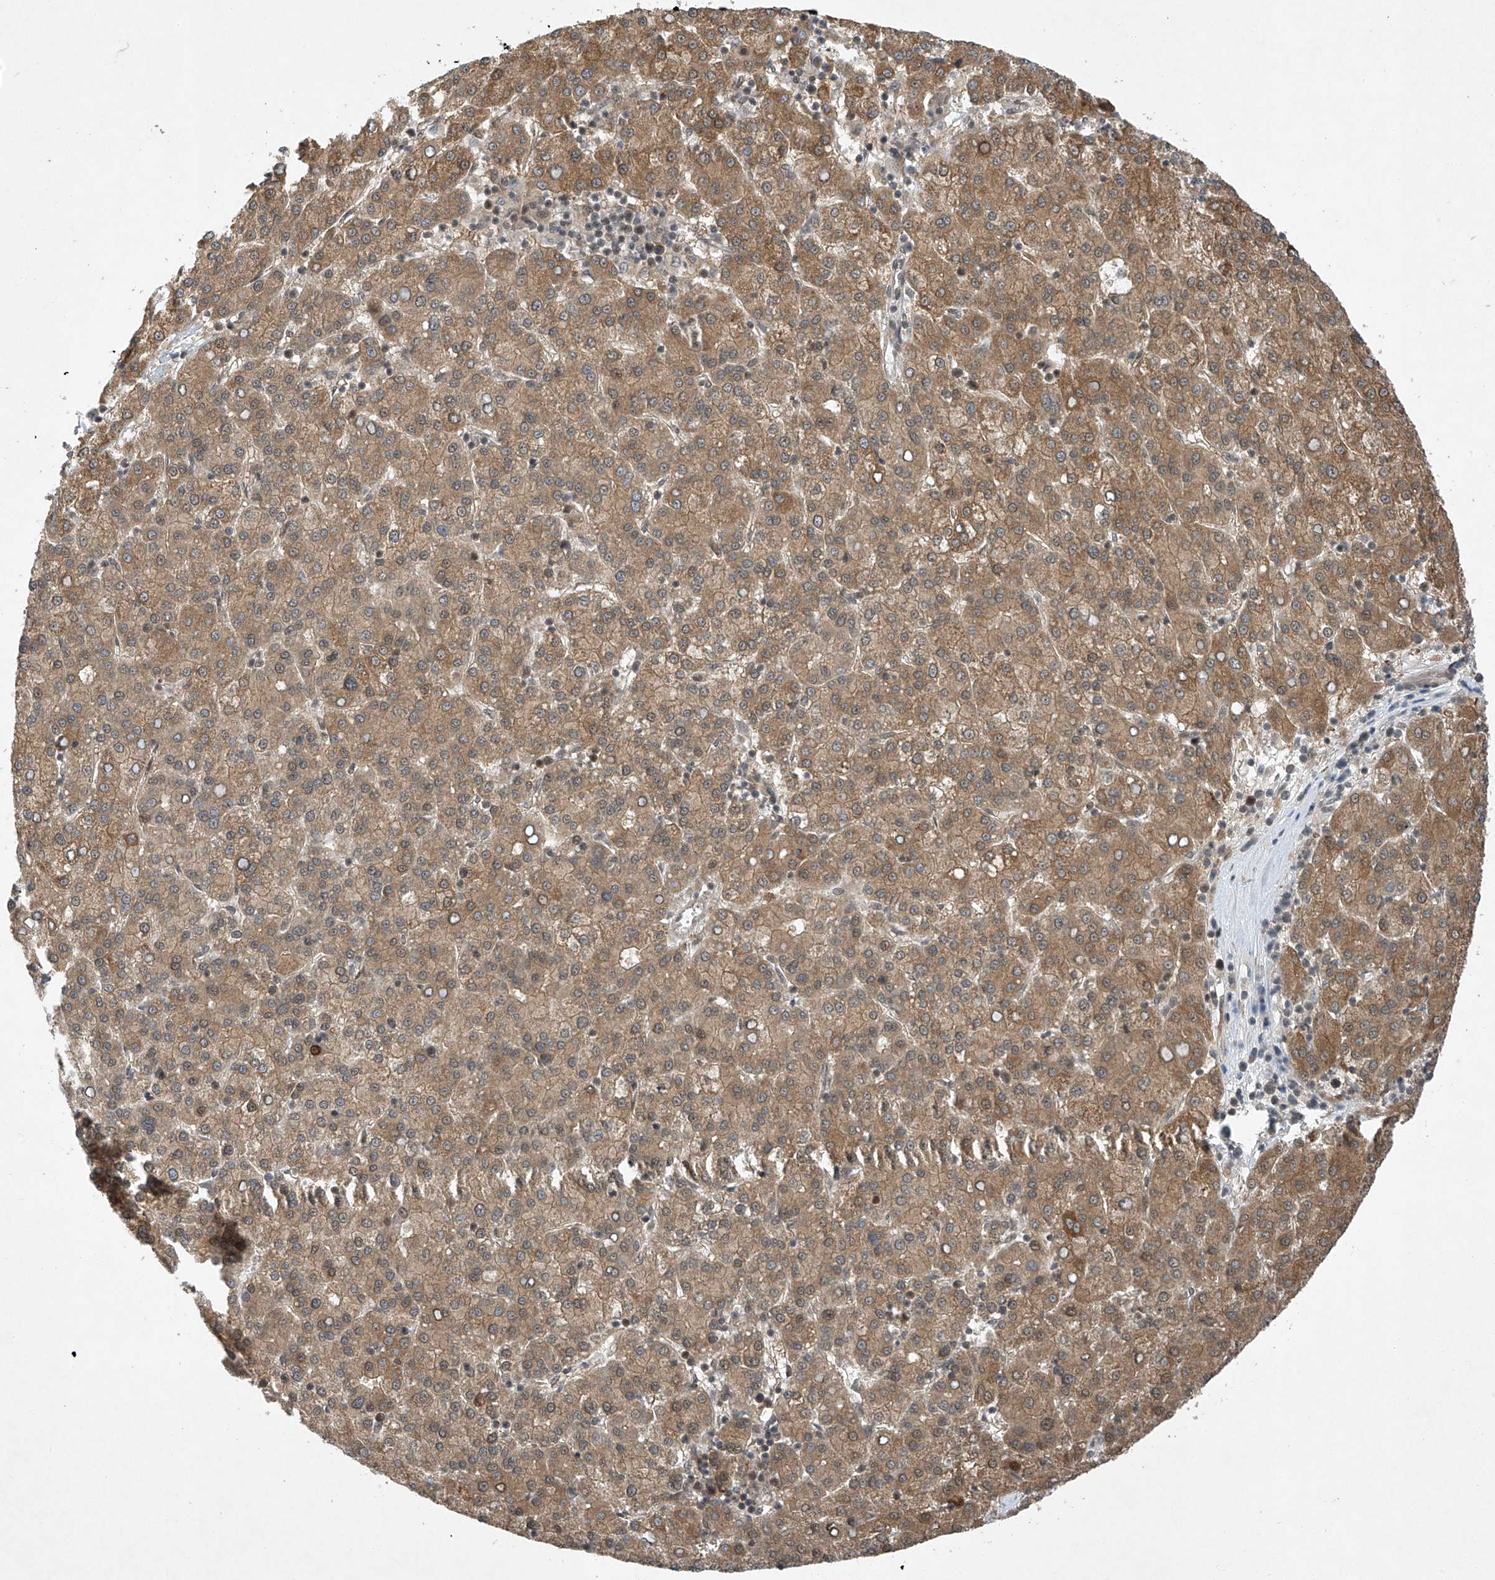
{"staining": {"intensity": "moderate", "quantity": ">75%", "location": "cytoplasmic/membranous"}, "tissue": "liver cancer", "cell_type": "Tumor cells", "image_type": "cancer", "snomed": [{"axis": "morphology", "description": "Carcinoma, Hepatocellular, NOS"}, {"axis": "topography", "description": "Liver"}], "caption": "Liver cancer (hepatocellular carcinoma) stained for a protein exhibits moderate cytoplasmic/membranous positivity in tumor cells.", "gene": "TAF8", "patient": {"sex": "female", "age": 58}}